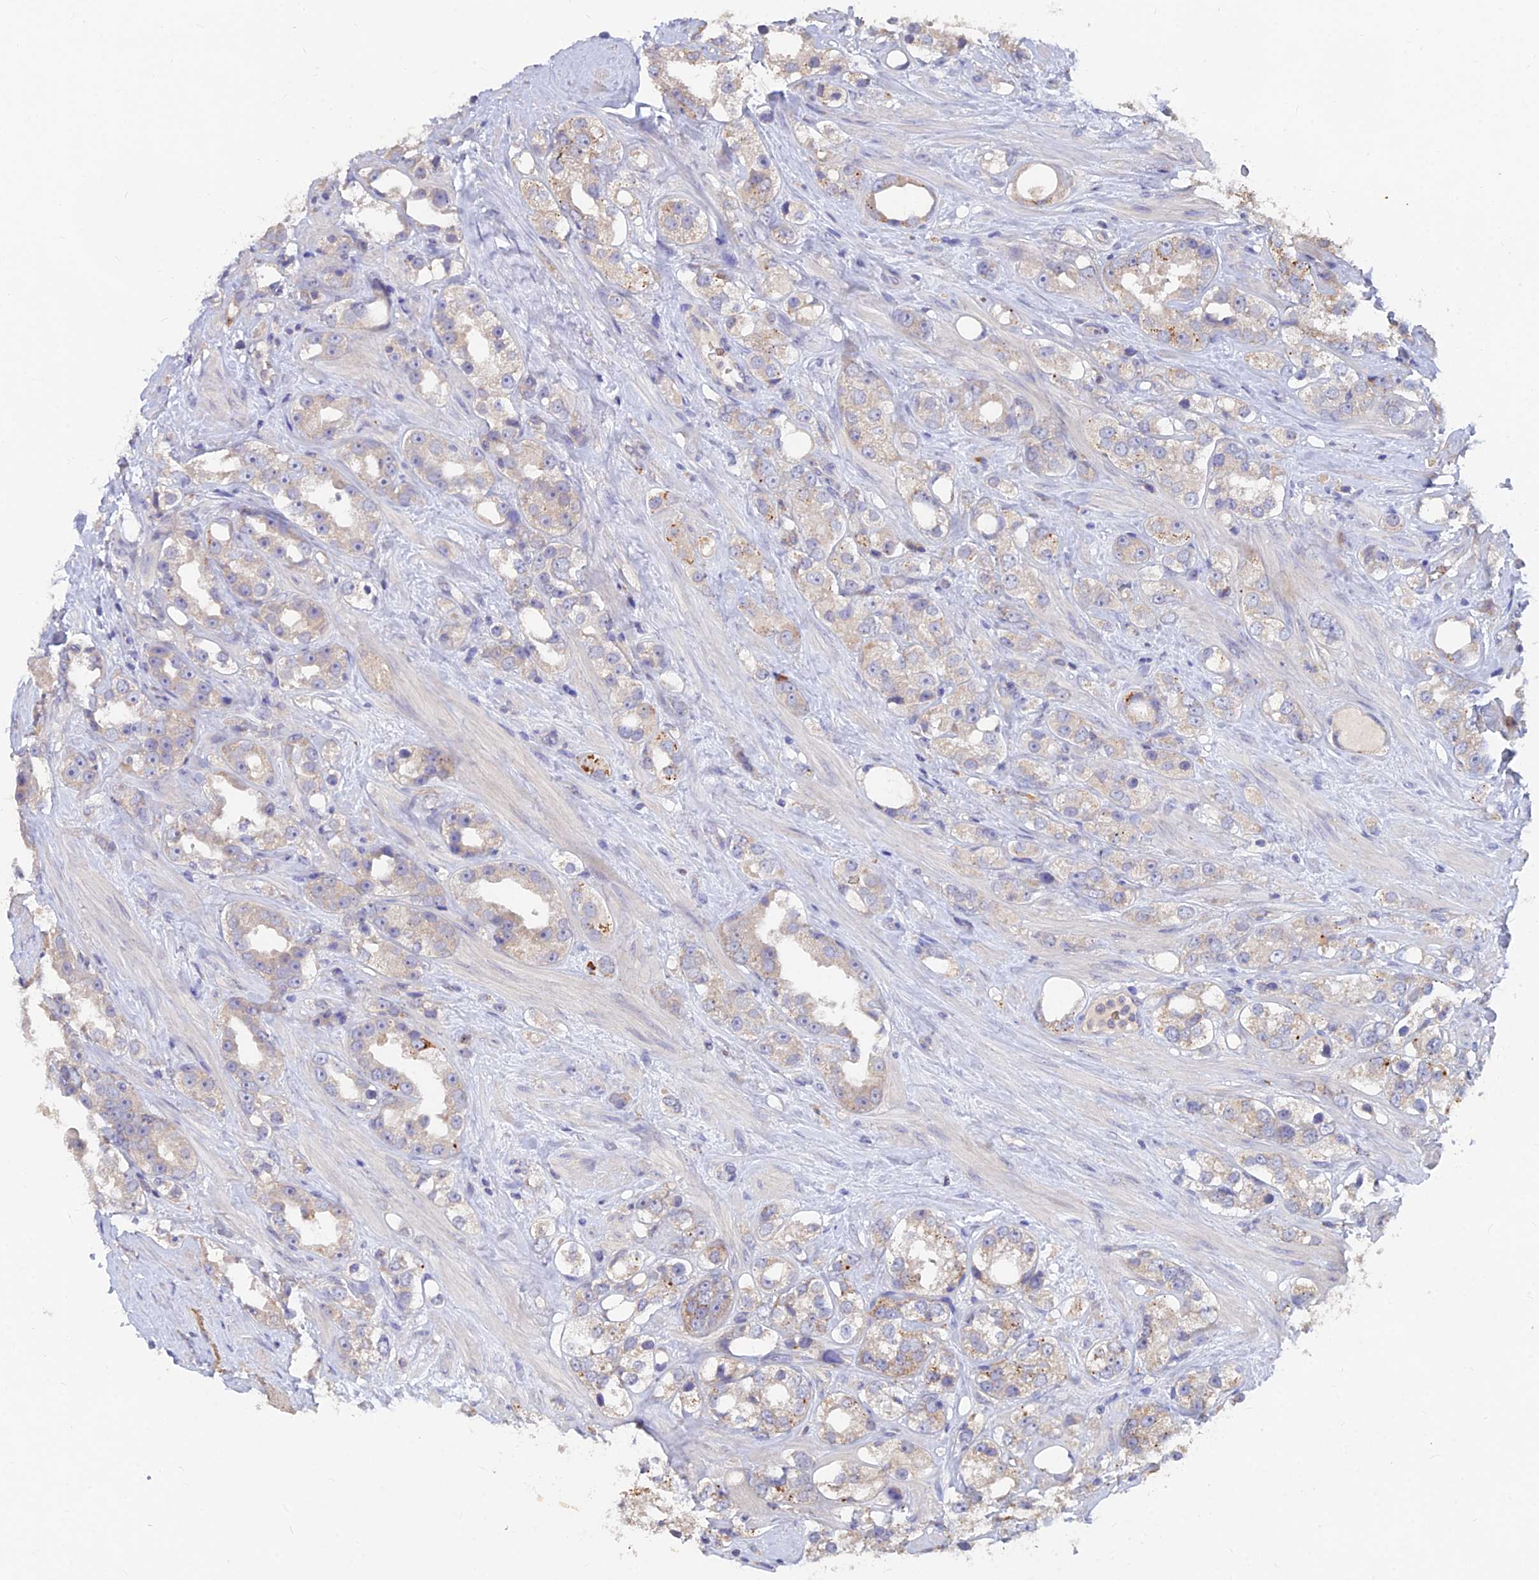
{"staining": {"intensity": "weak", "quantity": "<25%", "location": "cytoplasmic/membranous"}, "tissue": "prostate cancer", "cell_type": "Tumor cells", "image_type": "cancer", "snomed": [{"axis": "morphology", "description": "Adenocarcinoma, NOS"}, {"axis": "topography", "description": "Prostate"}], "caption": "This micrograph is of adenocarcinoma (prostate) stained with immunohistochemistry to label a protein in brown with the nuclei are counter-stained blue. There is no positivity in tumor cells.", "gene": "ARRDC1", "patient": {"sex": "male", "age": 79}}